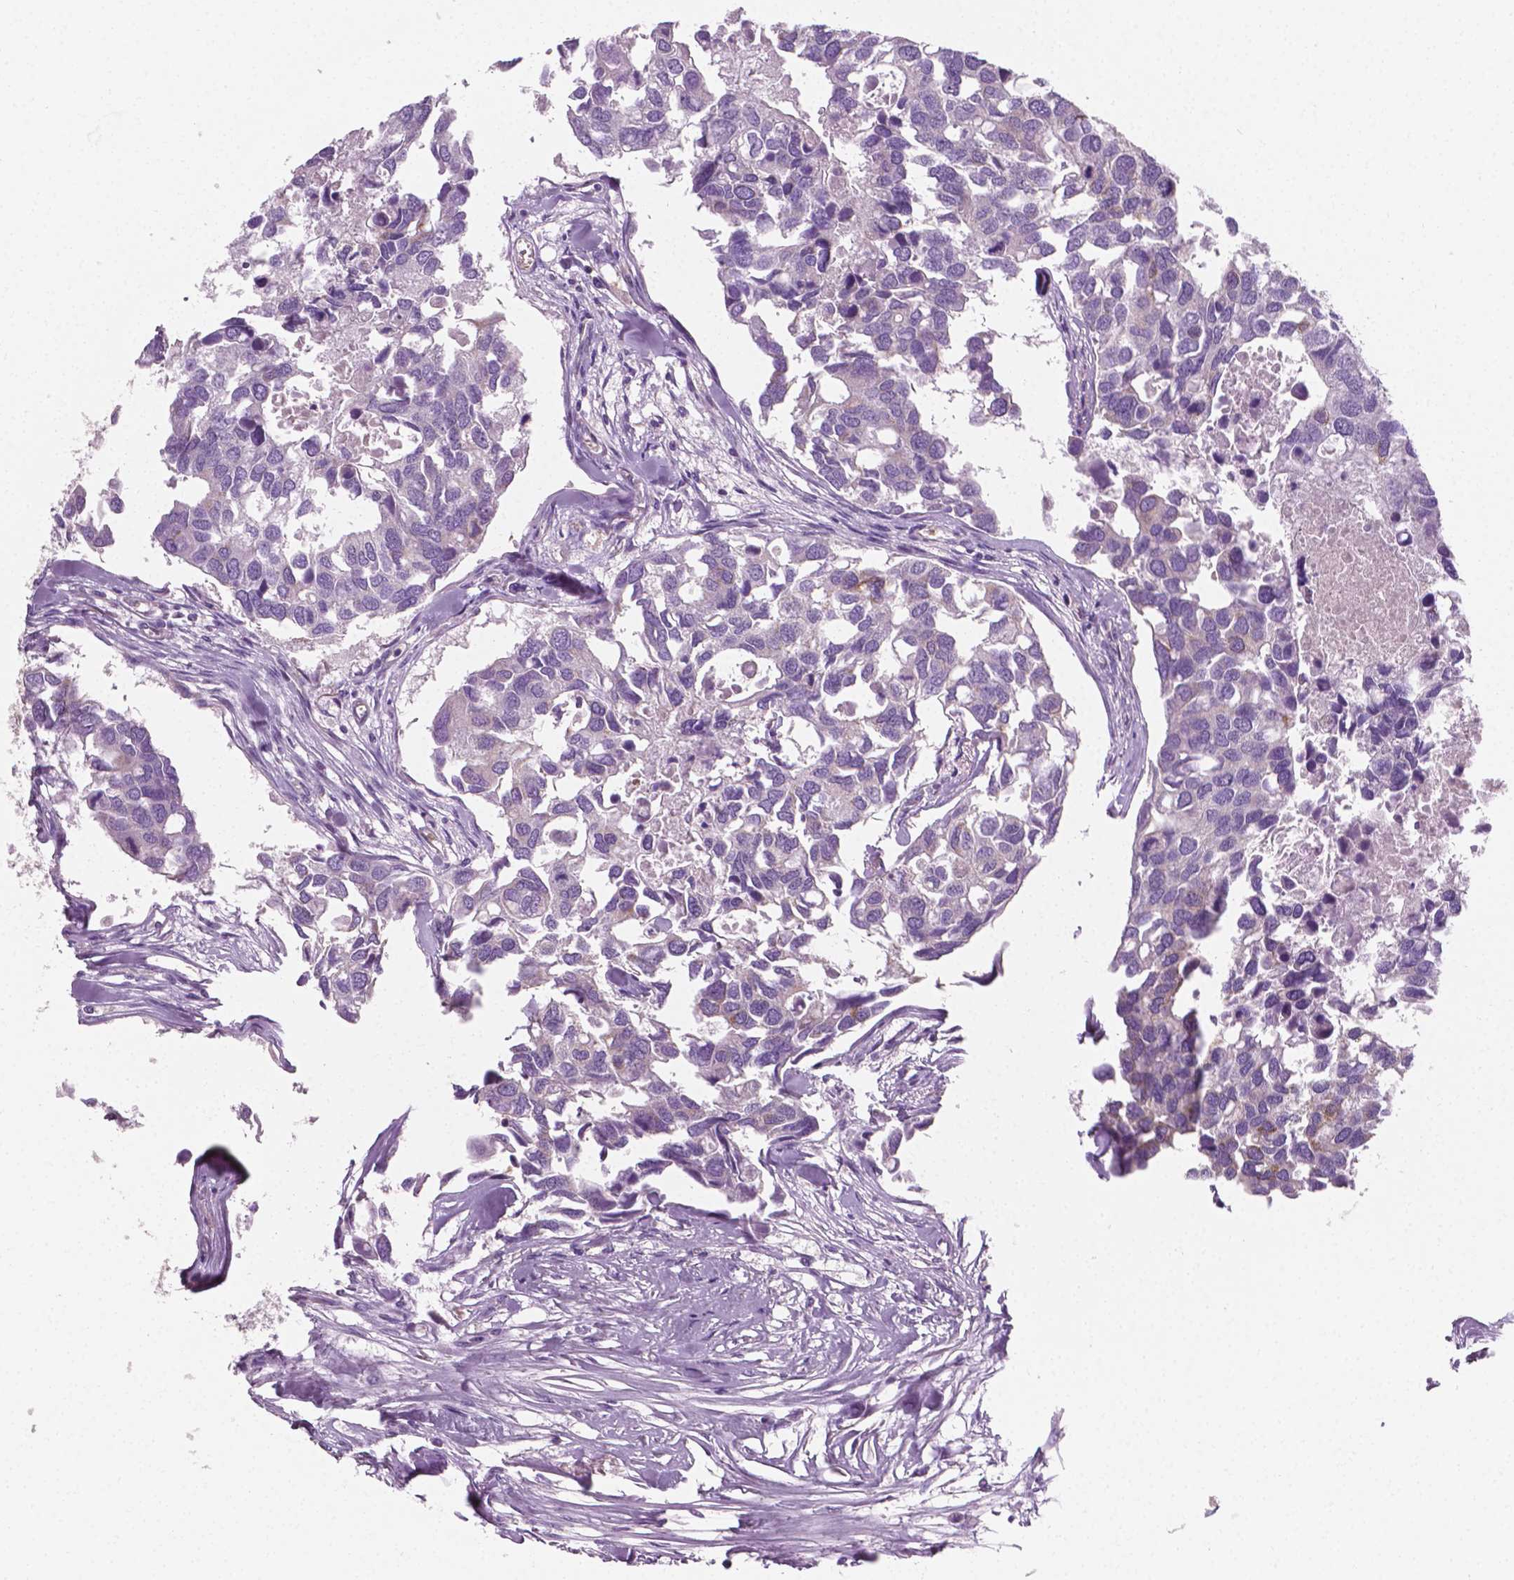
{"staining": {"intensity": "negative", "quantity": "none", "location": "none"}, "tissue": "breast cancer", "cell_type": "Tumor cells", "image_type": "cancer", "snomed": [{"axis": "morphology", "description": "Duct carcinoma"}, {"axis": "topography", "description": "Breast"}], "caption": "A histopathology image of breast invasive ductal carcinoma stained for a protein demonstrates no brown staining in tumor cells.", "gene": "PTX3", "patient": {"sex": "female", "age": 83}}